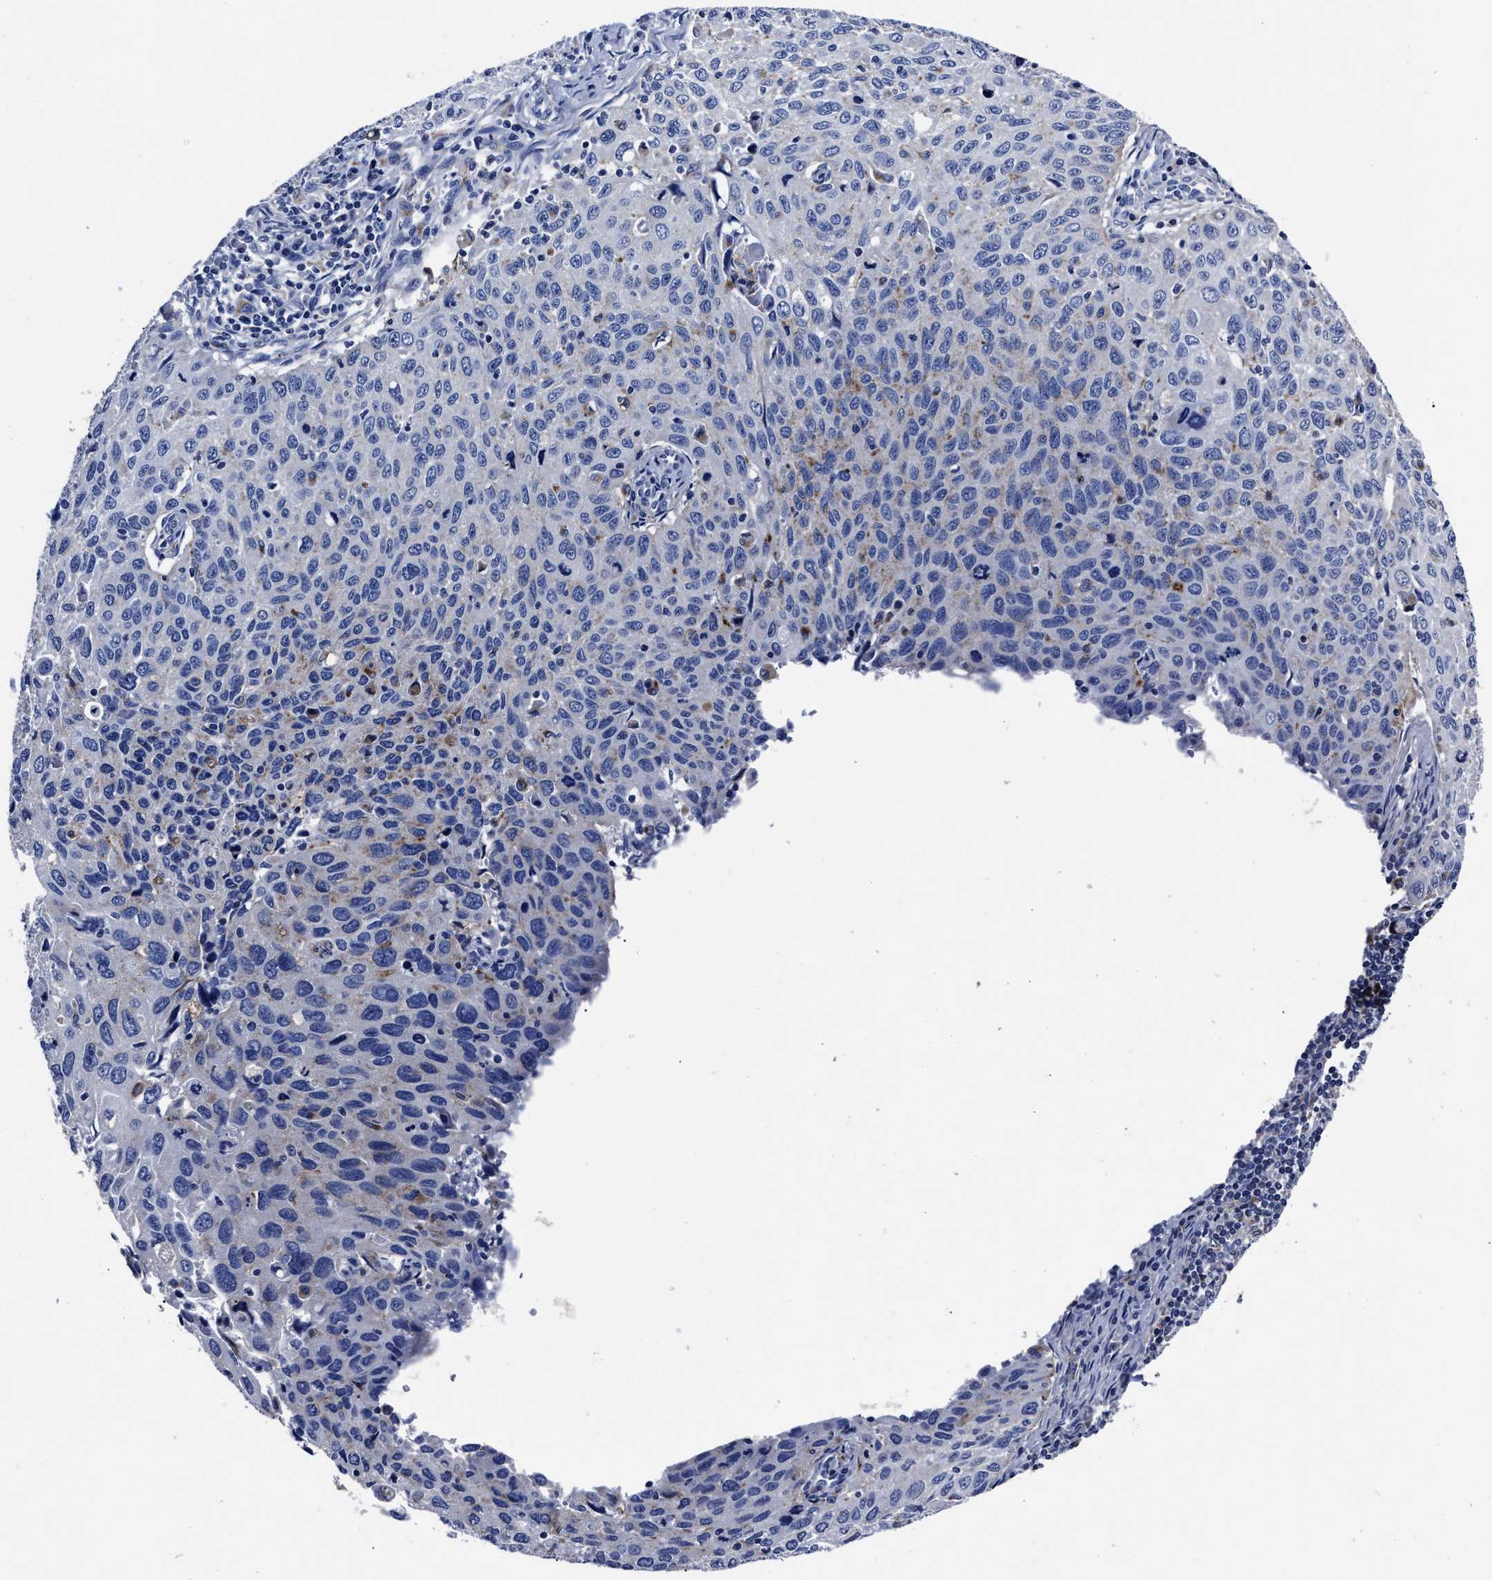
{"staining": {"intensity": "weak", "quantity": "<25%", "location": "cytoplasmic/membranous"}, "tissue": "cervical cancer", "cell_type": "Tumor cells", "image_type": "cancer", "snomed": [{"axis": "morphology", "description": "Squamous cell carcinoma, NOS"}, {"axis": "topography", "description": "Cervix"}], "caption": "Tumor cells are negative for brown protein staining in cervical cancer (squamous cell carcinoma).", "gene": "LAMTOR4", "patient": {"sex": "female", "age": 53}}